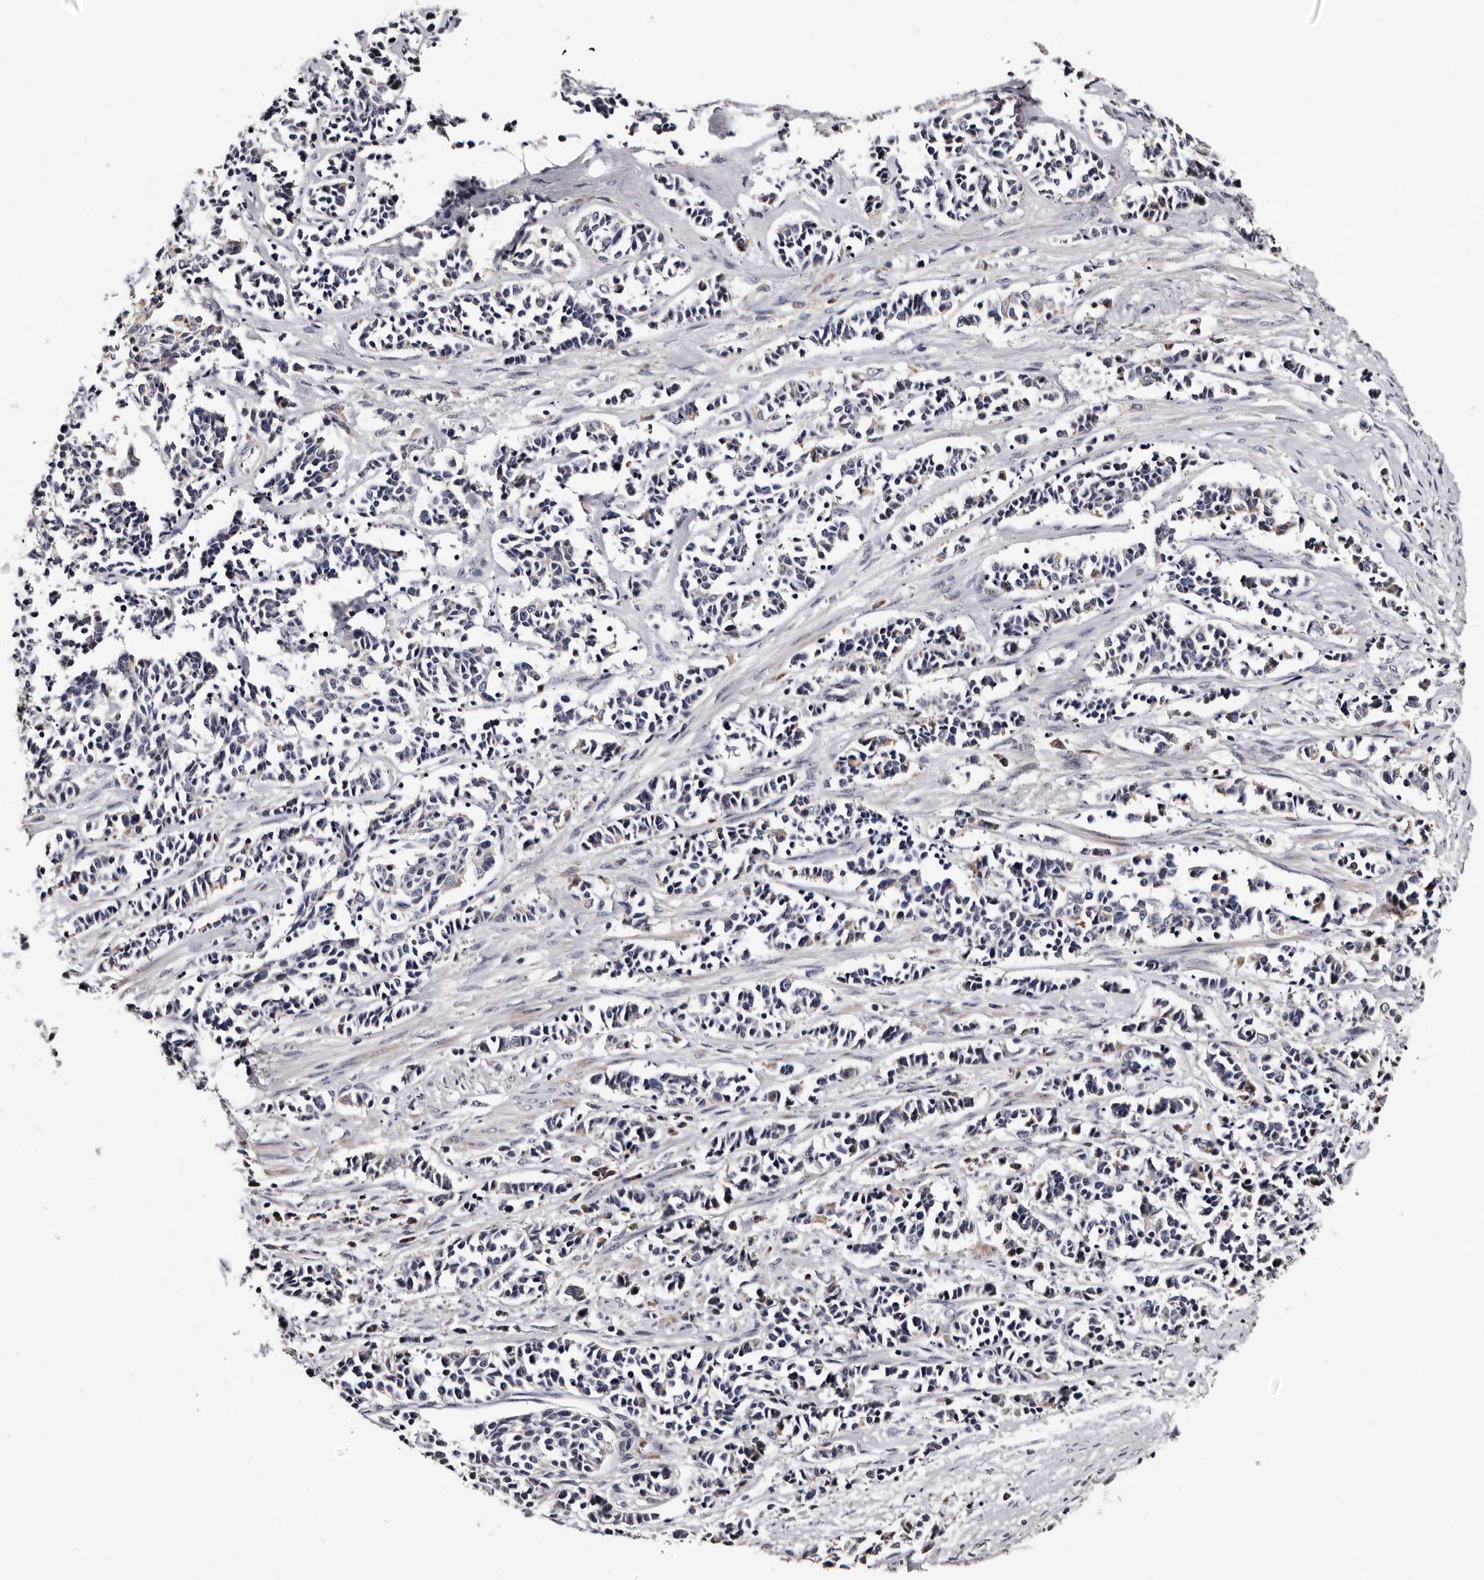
{"staining": {"intensity": "negative", "quantity": "none", "location": "none"}, "tissue": "cervical cancer", "cell_type": "Tumor cells", "image_type": "cancer", "snomed": [{"axis": "morphology", "description": "Normal tissue, NOS"}, {"axis": "morphology", "description": "Squamous cell carcinoma, NOS"}, {"axis": "topography", "description": "Cervix"}], "caption": "An immunohistochemistry histopathology image of cervical cancer (squamous cell carcinoma) is shown. There is no staining in tumor cells of cervical cancer (squamous cell carcinoma). (Stains: DAB immunohistochemistry with hematoxylin counter stain, Microscopy: brightfield microscopy at high magnification).", "gene": "TAF4B", "patient": {"sex": "female", "age": 35}}